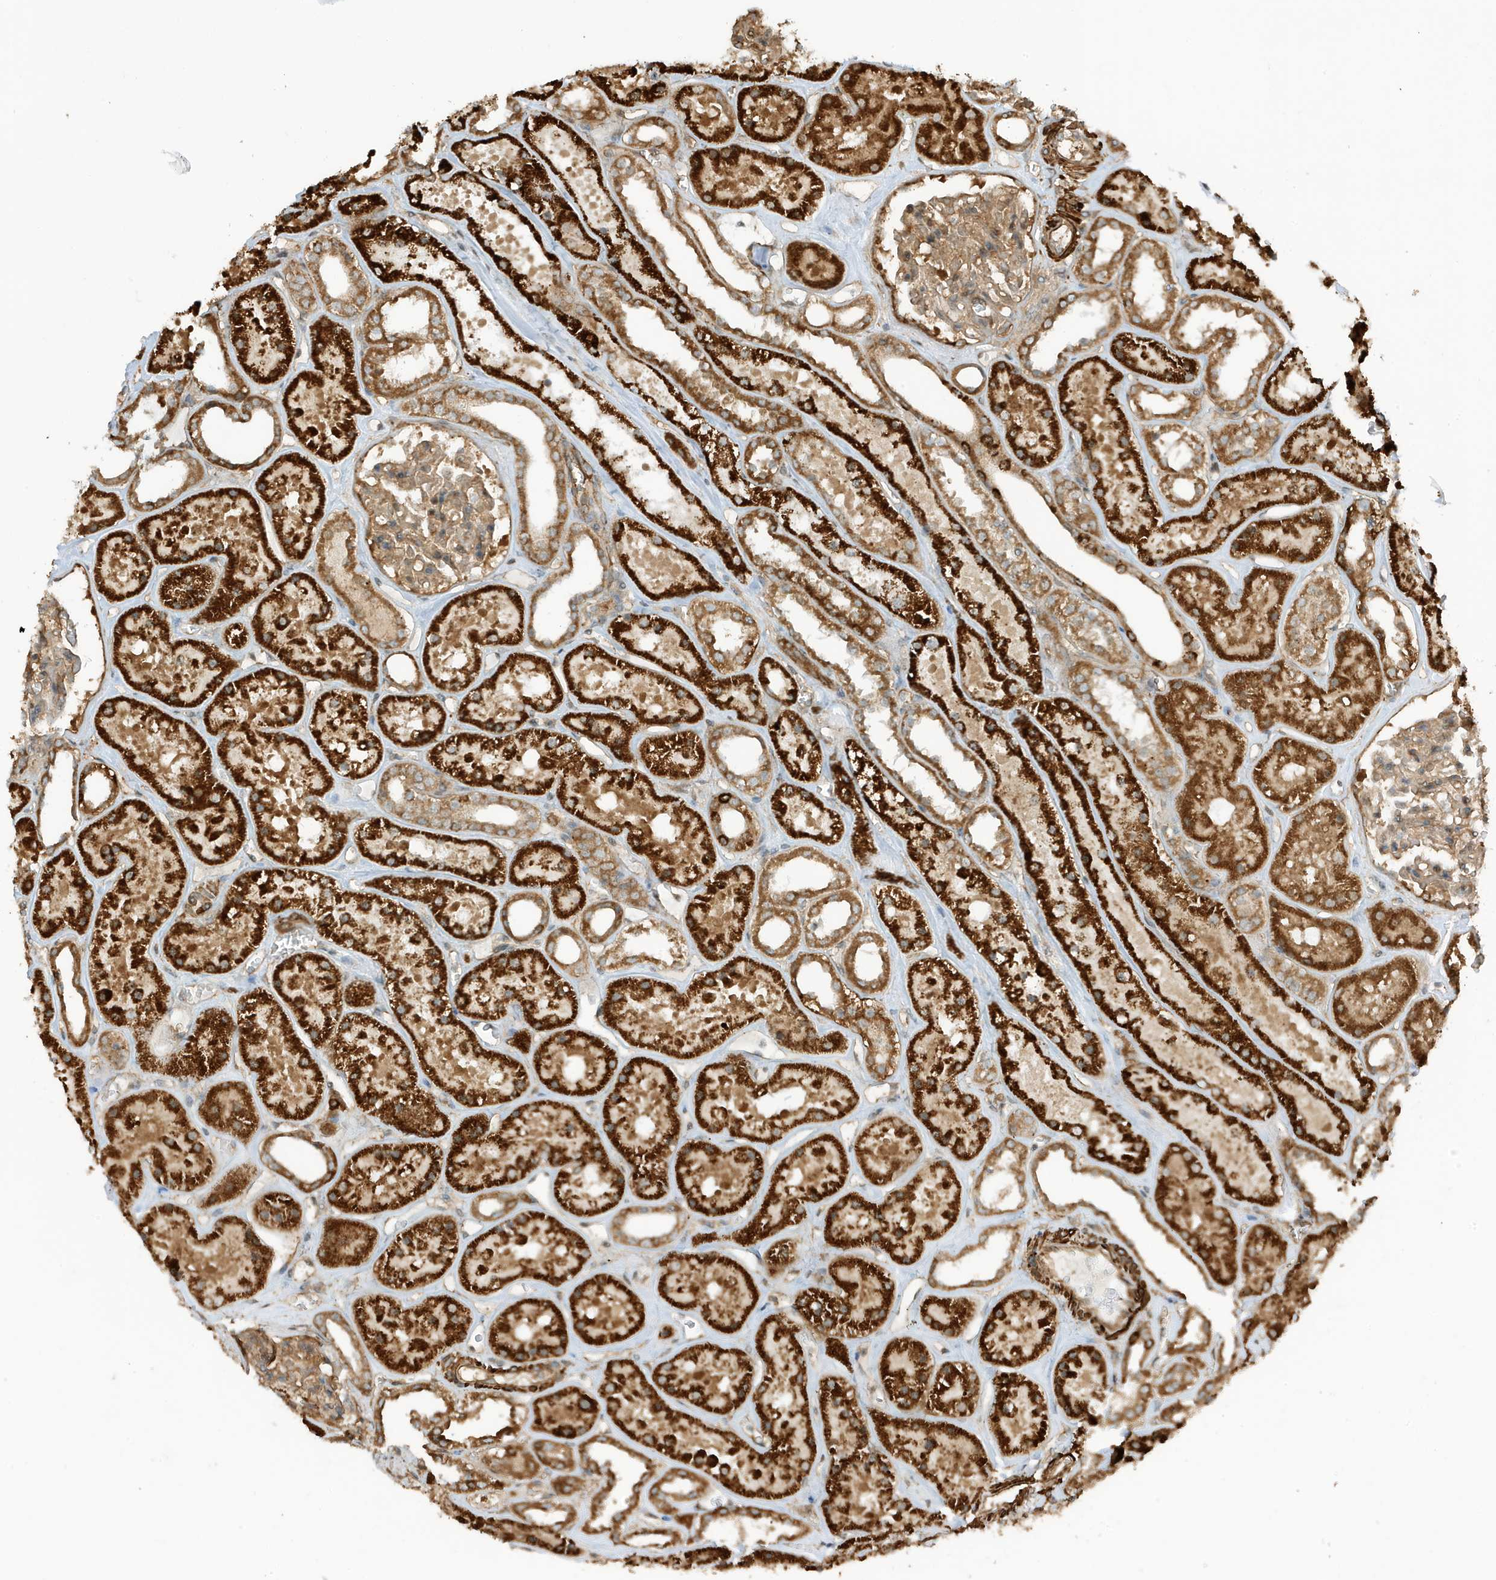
{"staining": {"intensity": "moderate", "quantity": ">75%", "location": "cytoplasmic/membranous"}, "tissue": "kidney", "cell_type": "Cells in glomeruli", "image_type": "normal", "snomed": [{"axis": "morphology", "description": "Normal tissue, NOS"}, {"axis": "topography", "description": "Kidney"}], "caption": "Immunohistochemistry image of normal kidney stained for a protein (brown), which exhibits medium levels of moderate cytoplasmic/membranous expression in about >75% of cells in glomeruli.", "gene": "CDC42EP3", "patient": {"sex": "female", "age": 41}}